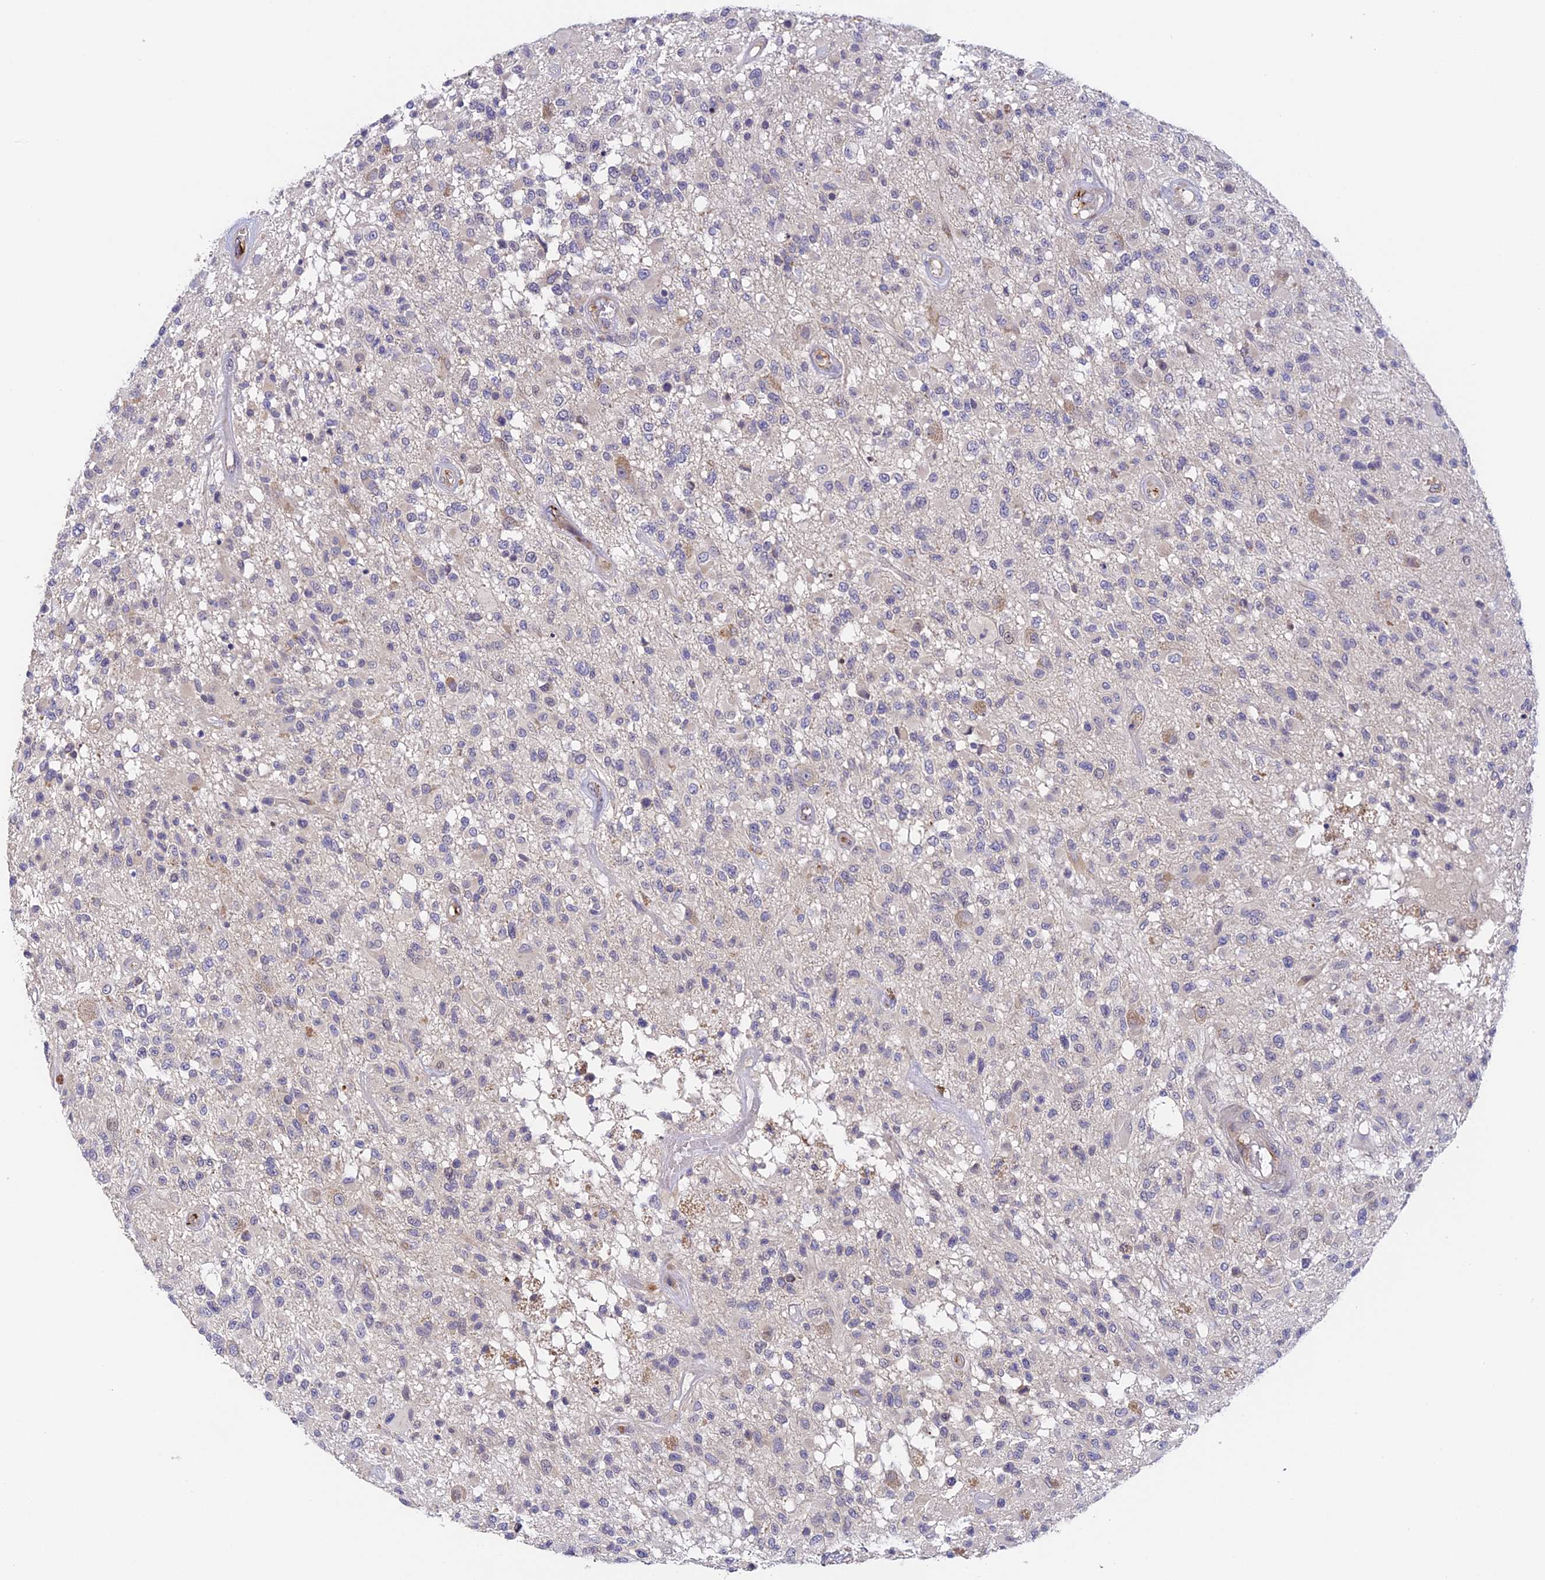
{"staining": {"intensity": "negative", "quantity": "none", "location": "none"}, "tissue": "glioma", "cell_type": "Tumor cells", "image_type": "cancer", "snomed": [{"axis": "morphology", "description": "Glioma, malignant, High grade"}, {"axis": "morphology", "description": "Glioblastoma, NOS"}, {"axis": "topography", "description": "Brain"}], "caption": "Immunohistochemistry histopathology image of neoplastic tissue: human glioma stained with DAB exhibits no significant protein staining in tumor cells.", "gene": "DNAAF10", "patient": {"sex": "male", "age": 60}}